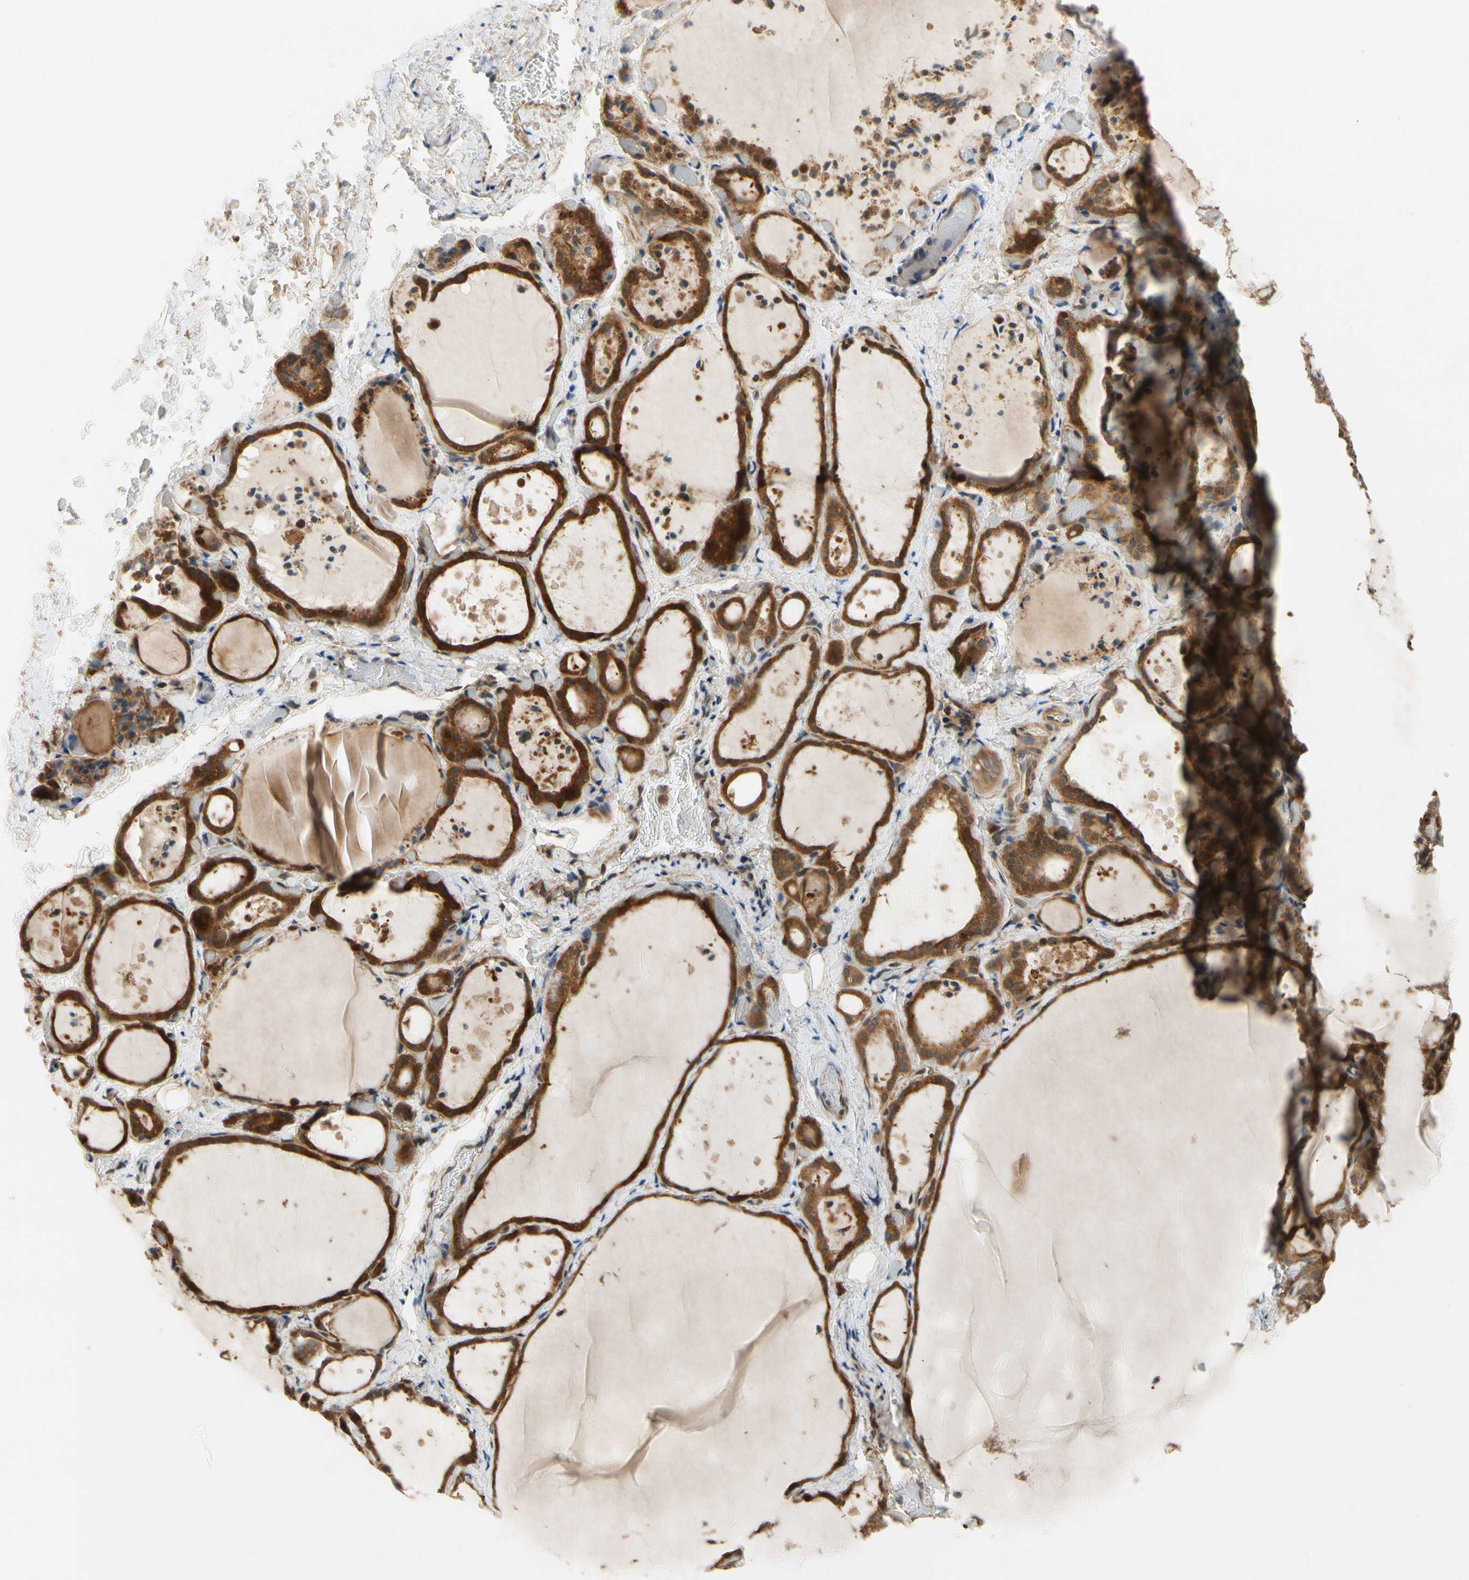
{"staining": {"intensity": "strong", "quantity": ">75%", "location": "cytoplasmic/membranous"}, "tissue": "thyroid gland", "cell_type": "Glandular cells", "image_type": "normal", "snomed": [{"axis": "morphology", "description": "Normal tissue, NOS"}, {"axis": "topography", "description": "Thyroid gland"}], "caption": "Thyroid gland stained with immunohistochemistry (IHC) demonstrates strong cytoplasmic/membranous expression in approximately >75% of glandular cells. Nuclei are stained in blue.", "gene": "TDRP", "patient": {"sex": "female", "age": 44}}